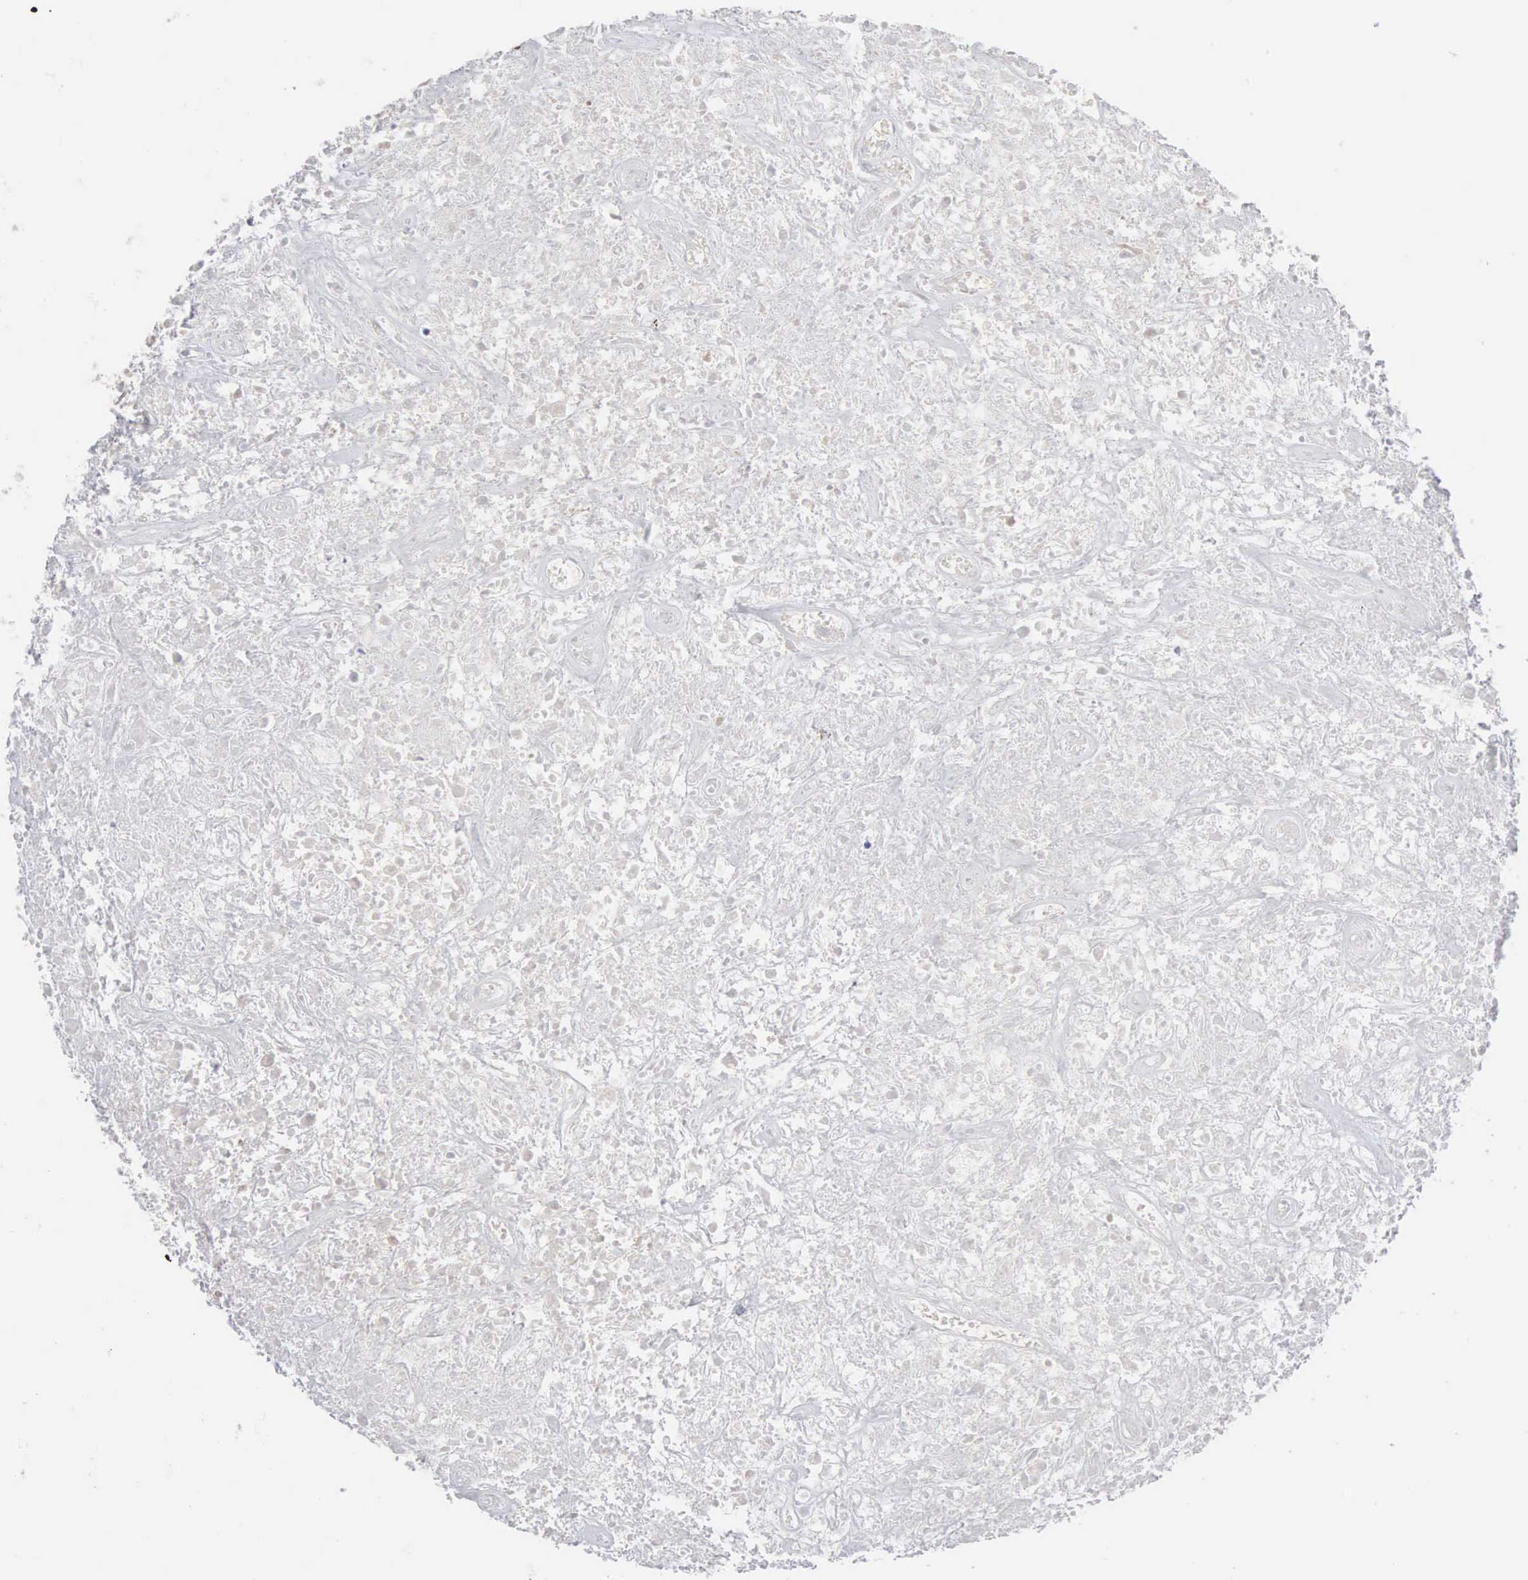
{"staining": {"intensity": "negative", "quantity": "none", "location": "none"}, "tissue": "lymphoma", "cell_type": "Tumor cells", "image_type": "cancer", "snomed": [{"axis": "morphology", "description": "Hodgkin's disease, NOS"}, {"axis": "topography", "description": "Lymph node"}], "caption": "DAB immunohistochemical staining of human lymphoma reveals no significant positivity in tumor cells.", "gene": "ACOT4", "patient": {"sex": "male", "age": 46}}